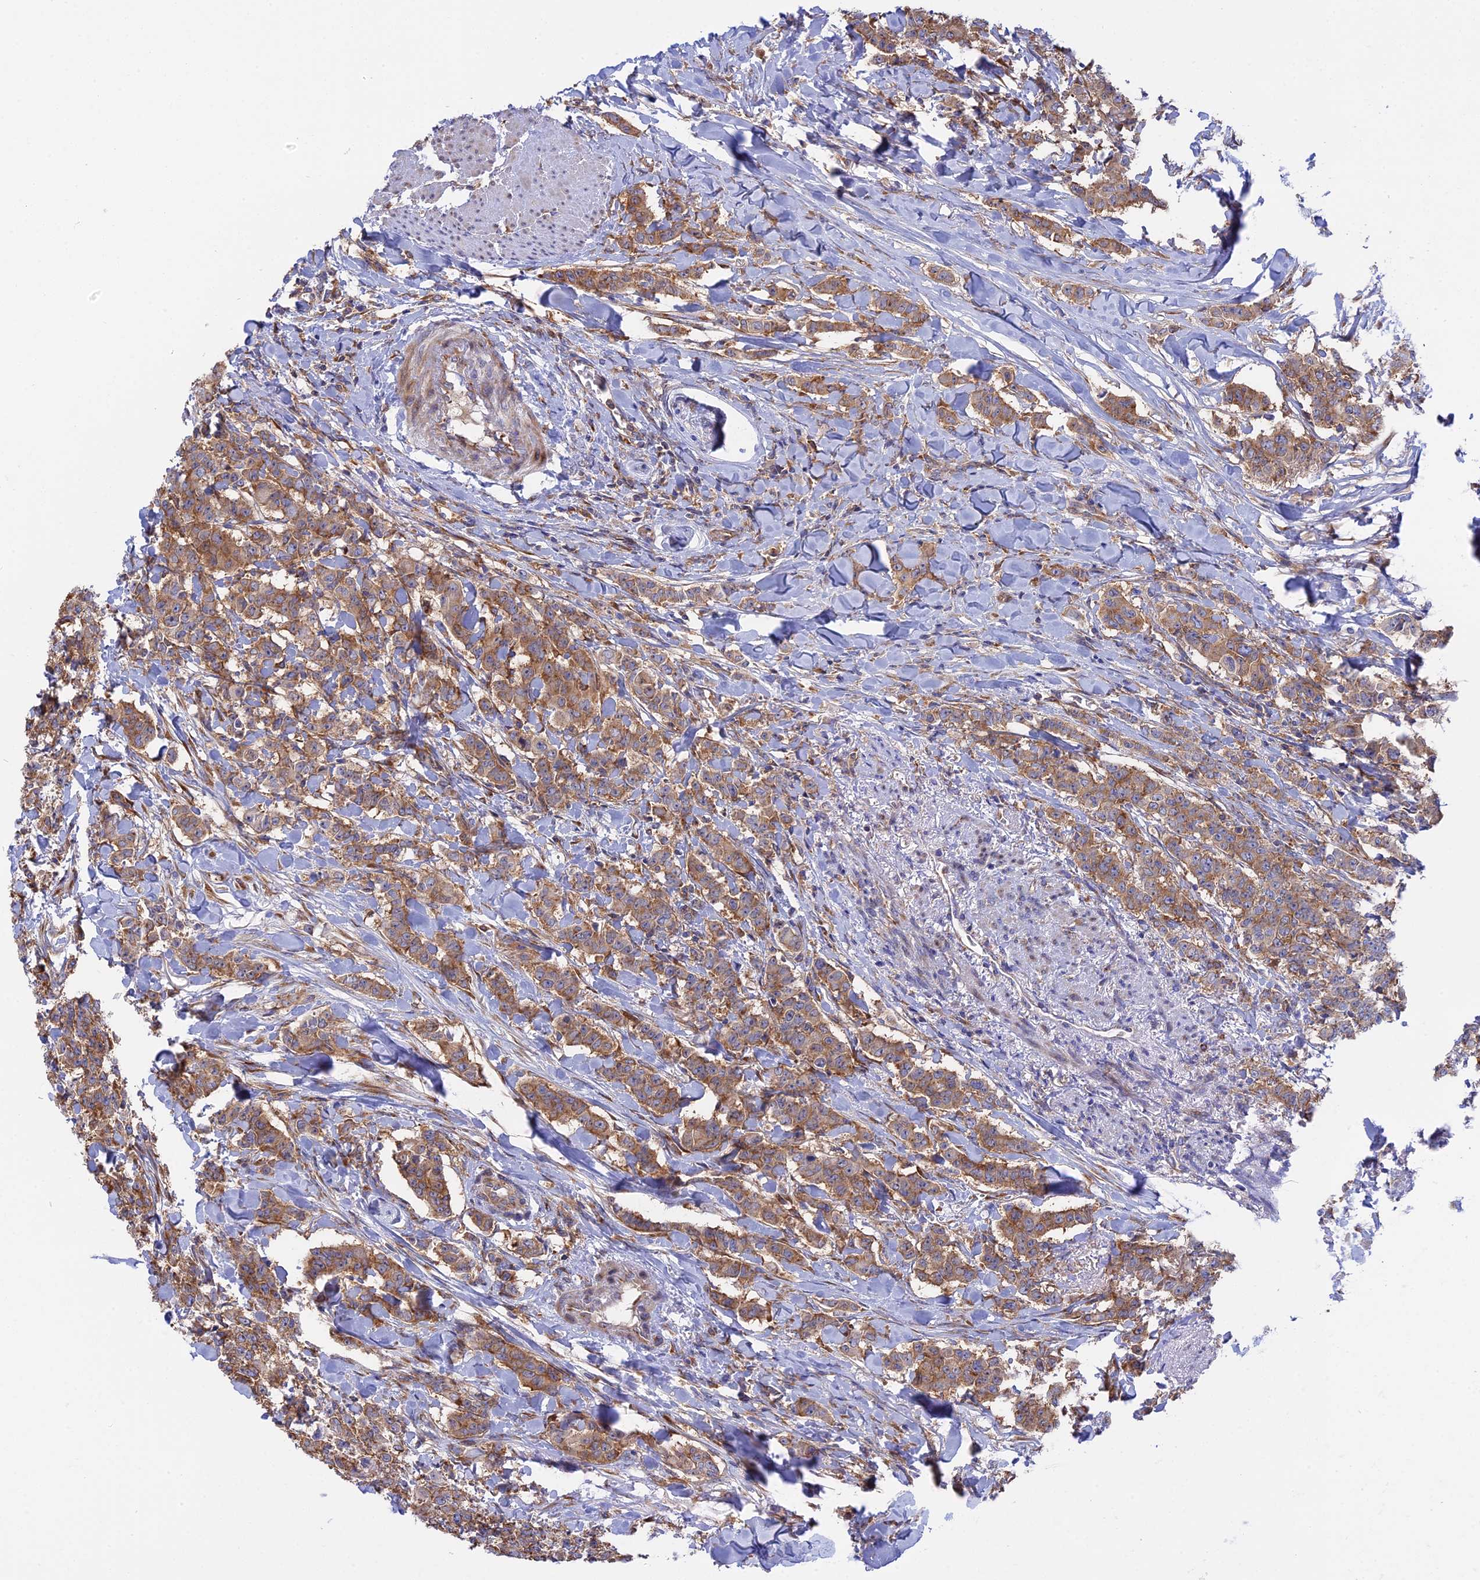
{"staining": {"intensity": "moderate", "quantity": ">75%", "location": "cytoplasmic/membranous"}, "tissue": "breast cancer", "cell_type": "Tumor cells", "image_type": "cancer", "snomed": [{"axis": "morphology", "description": "Duct carcinoma"}, {"axis": "topography", "description": "Breast"}], "caption": "High-magnification brightfield microscopy of breast cancer stained with DAB (3,3'-diaminobenzidine) (brown) and counterstained with hematoxylin (blue). tumor cells exhibit moderate cytoplasmic/membranous expression is appreciated in about>75% of cells.", "gene": "GMIP", "patient": {"sex": "female", "age": 40}}